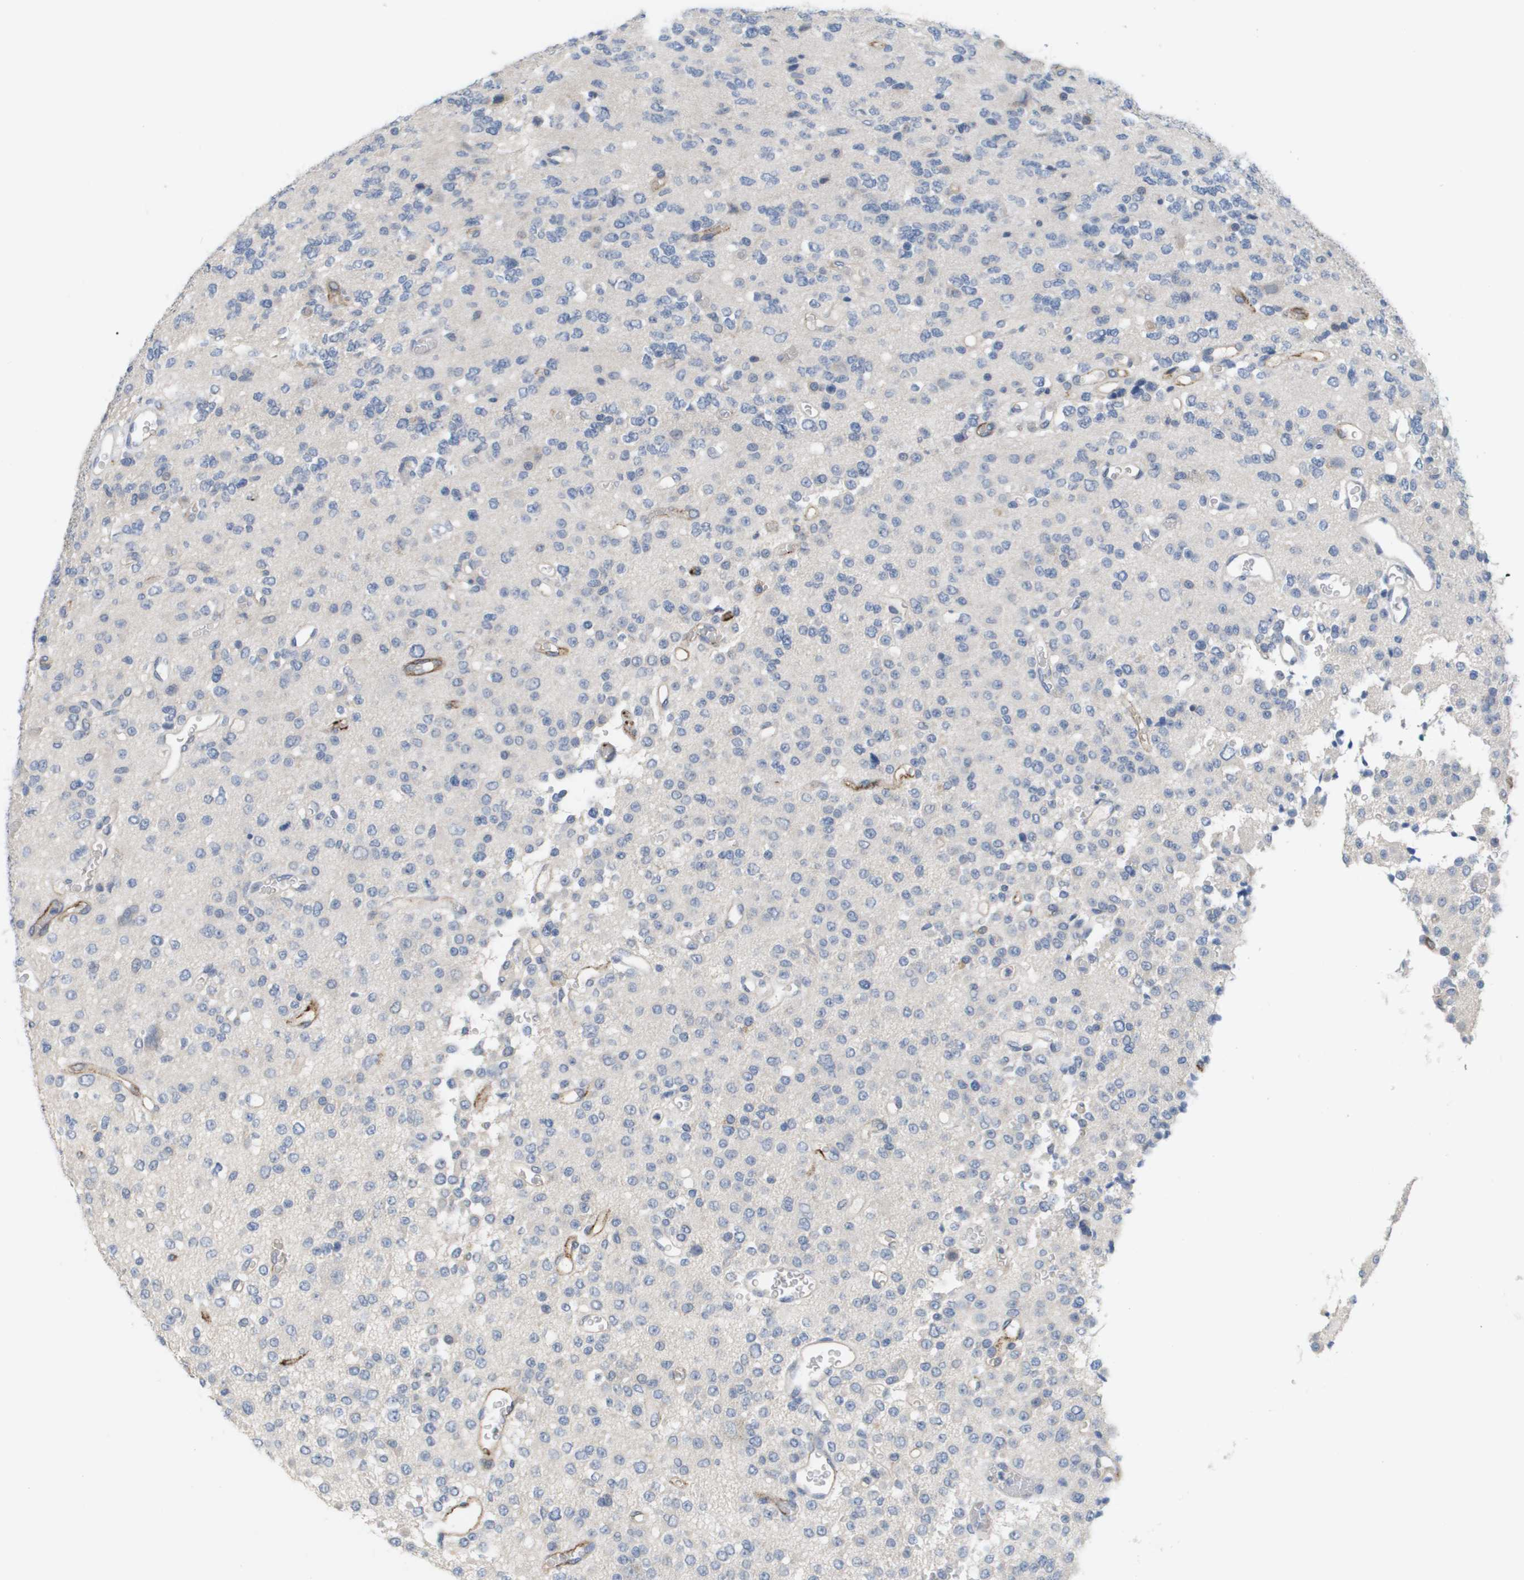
{"staining": {"intensity": "negative", "quantity": "none", "location": "none"}, "tissue": "glioma", "cell_type": "Tumor cells", "image_type": "cancer", "snomed": [{"axis": "morphology", "description": "Glioma, malignant, Low grade"}, {"axis": "topography", "description": "Brain"}], "caption": "This is a histopathology image of immunohistochemistry staining of malignant glioma (low-grade), which shows no positivity in tumor cells.", "gene": "ANGPT2", "patient": {"sex": "male", "age": 38}}